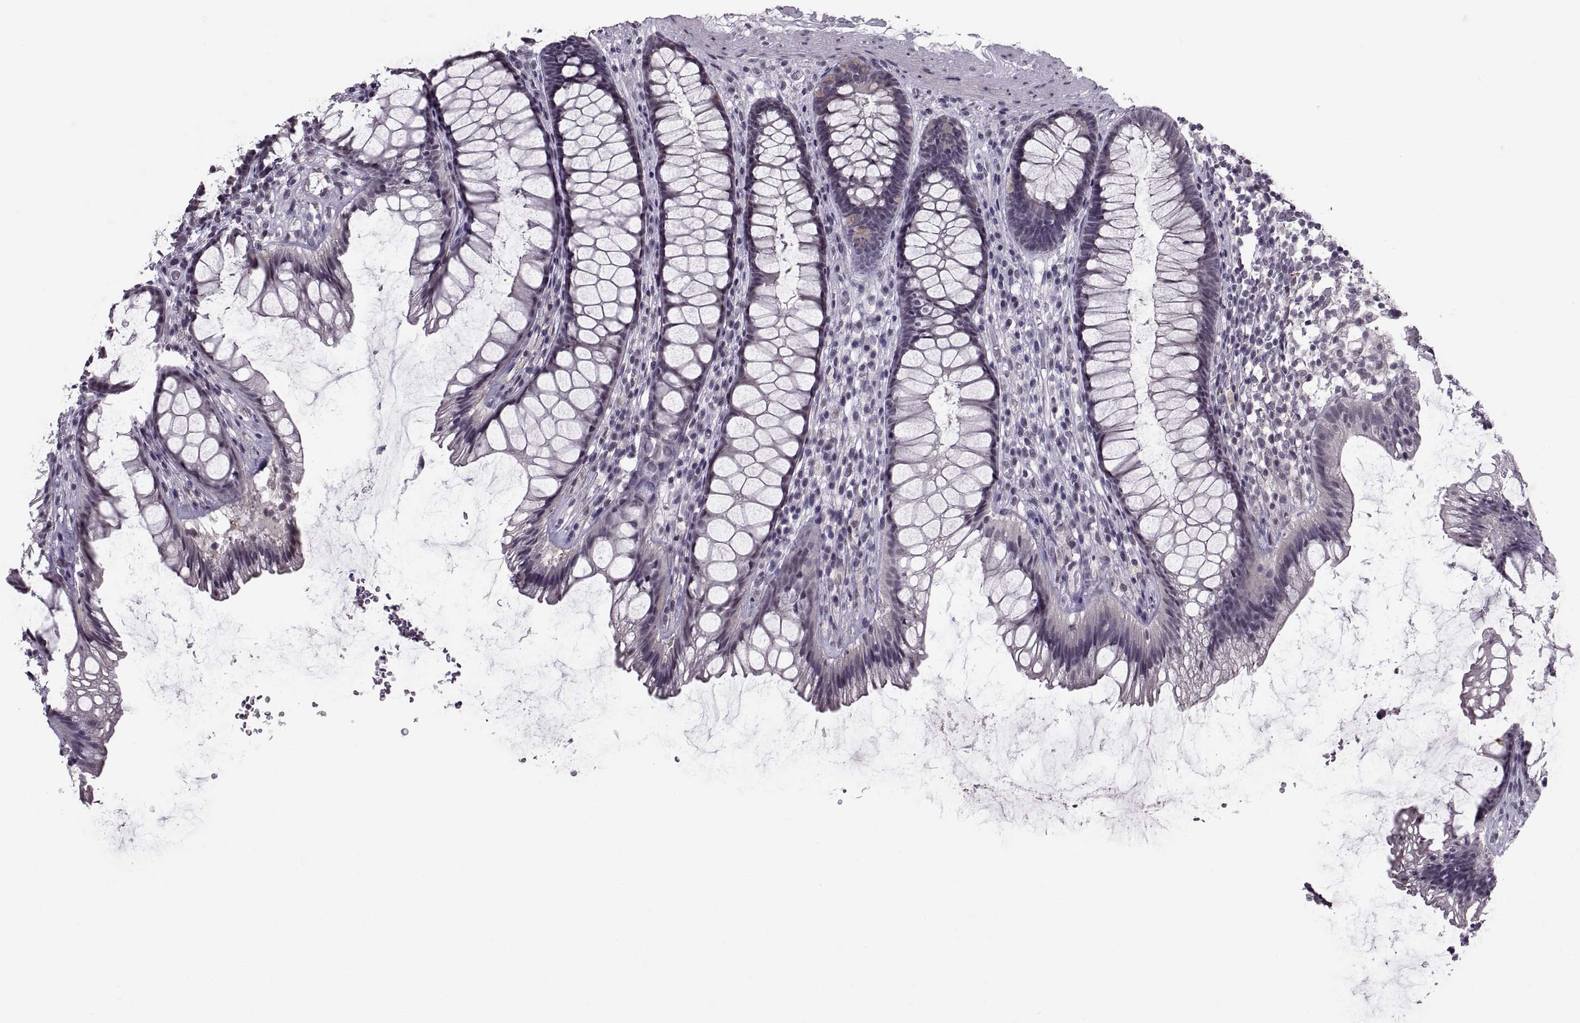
{"staining": {"intensity": "negative", "quantity": "none", "location": "none"}, "tissue": "rectum", "cell_type": "Glandular cells", "image_type": "normal", "snomed": [{"axis": "morphology", "description": "Normal tissue, NOS"}, {"axis": "topography", "description": "Rectum"}], "caption": "The micrograph exhibits no staining of glandular cells in benign rectum. (IHC, brightfield microscopy, high magnification).", "gene": "OTP", "patient": {"sex": "male", "age": 72}}